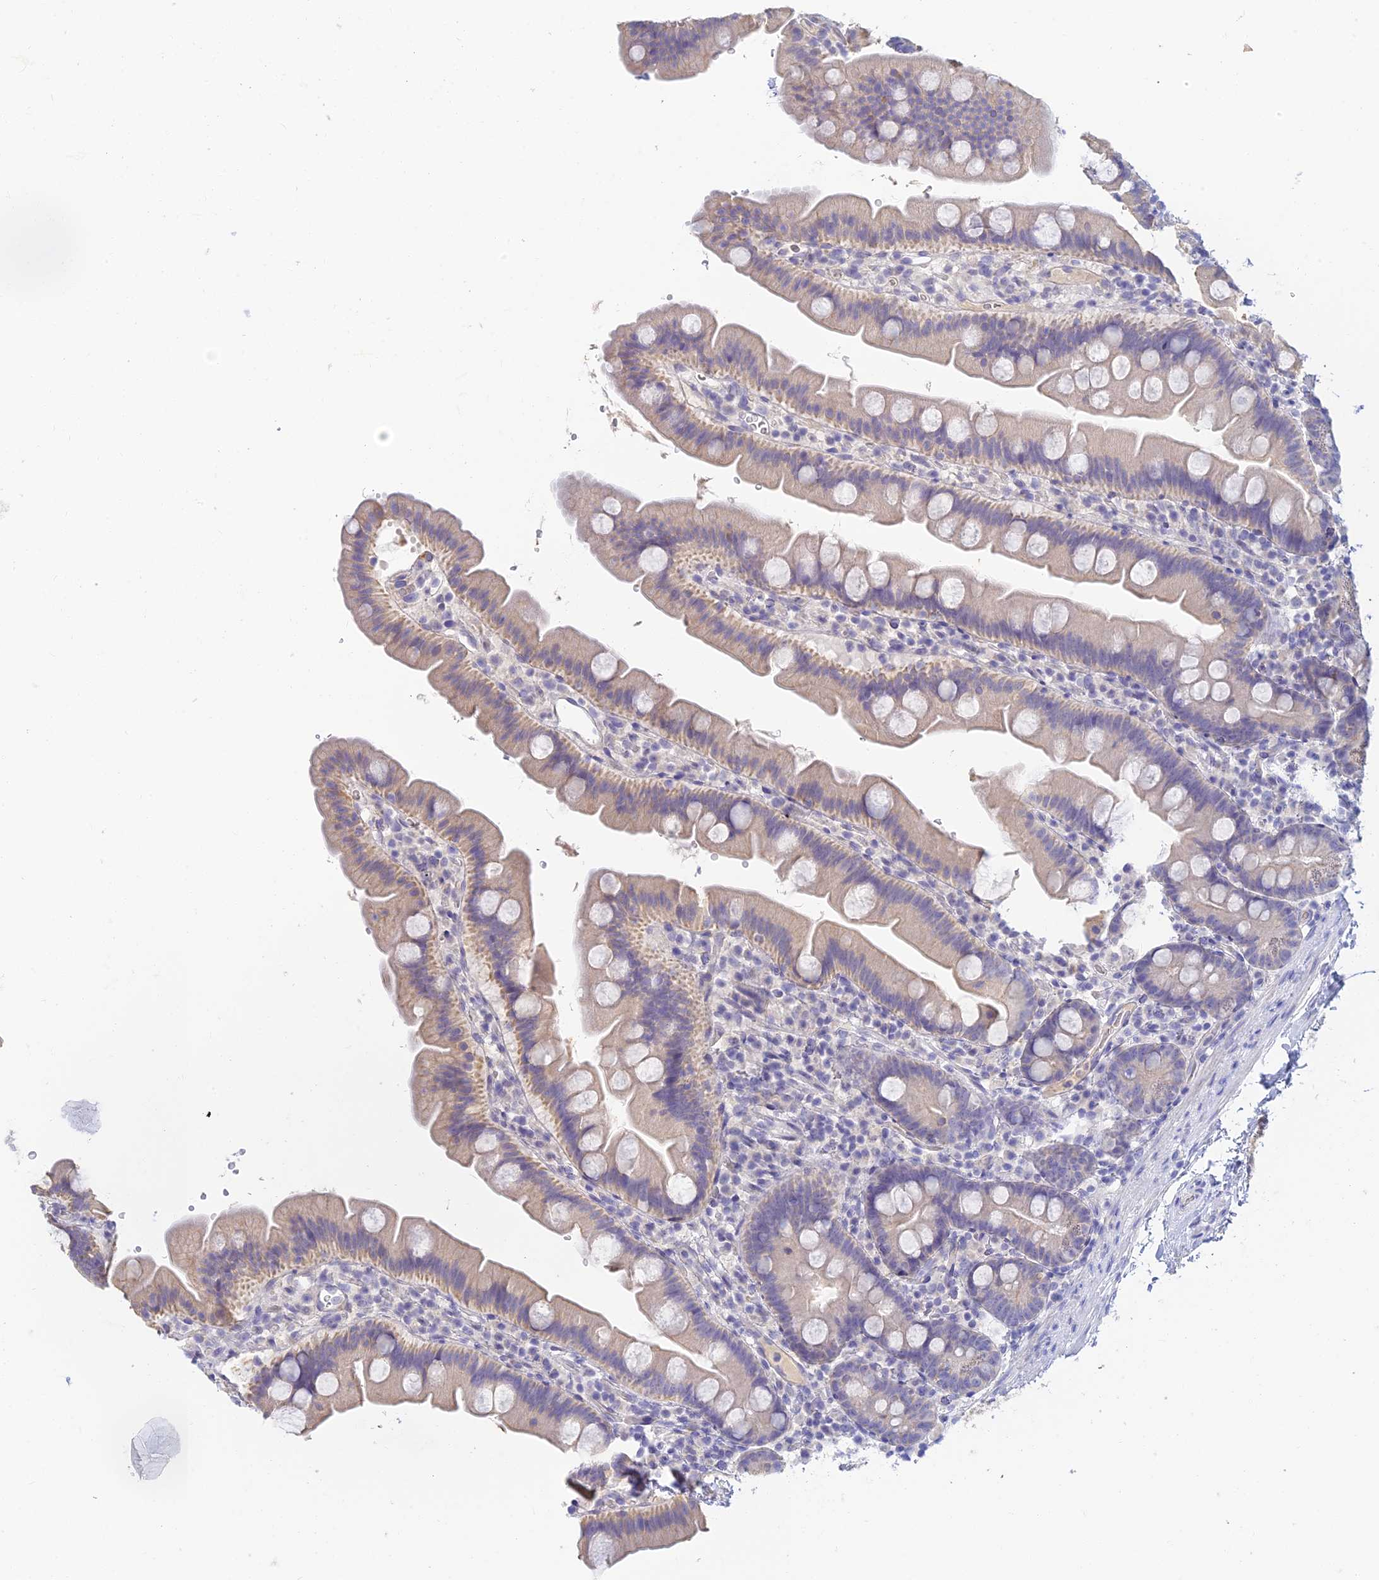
{"staining": {"intensity": "negative", "quantity": "none", "location": "none"}, "tissue": "small intestine", "cell_type": "Glandular cells", "image_type": "normal", "snomed": [{"axis": "morphology", "description": "Normal tissue, NOS"}, {"axis": "topography", "description": "Small intestine"}], "caption": "Immunohistochemistry (IHC) of normal human small intestine reveals no positivity in glandular cells. (Immunohistochemistry (IHC), brightfield microscopy, high magnification).", "gene": "INTS13", "patient": {"sex": "female", "age": 68}}